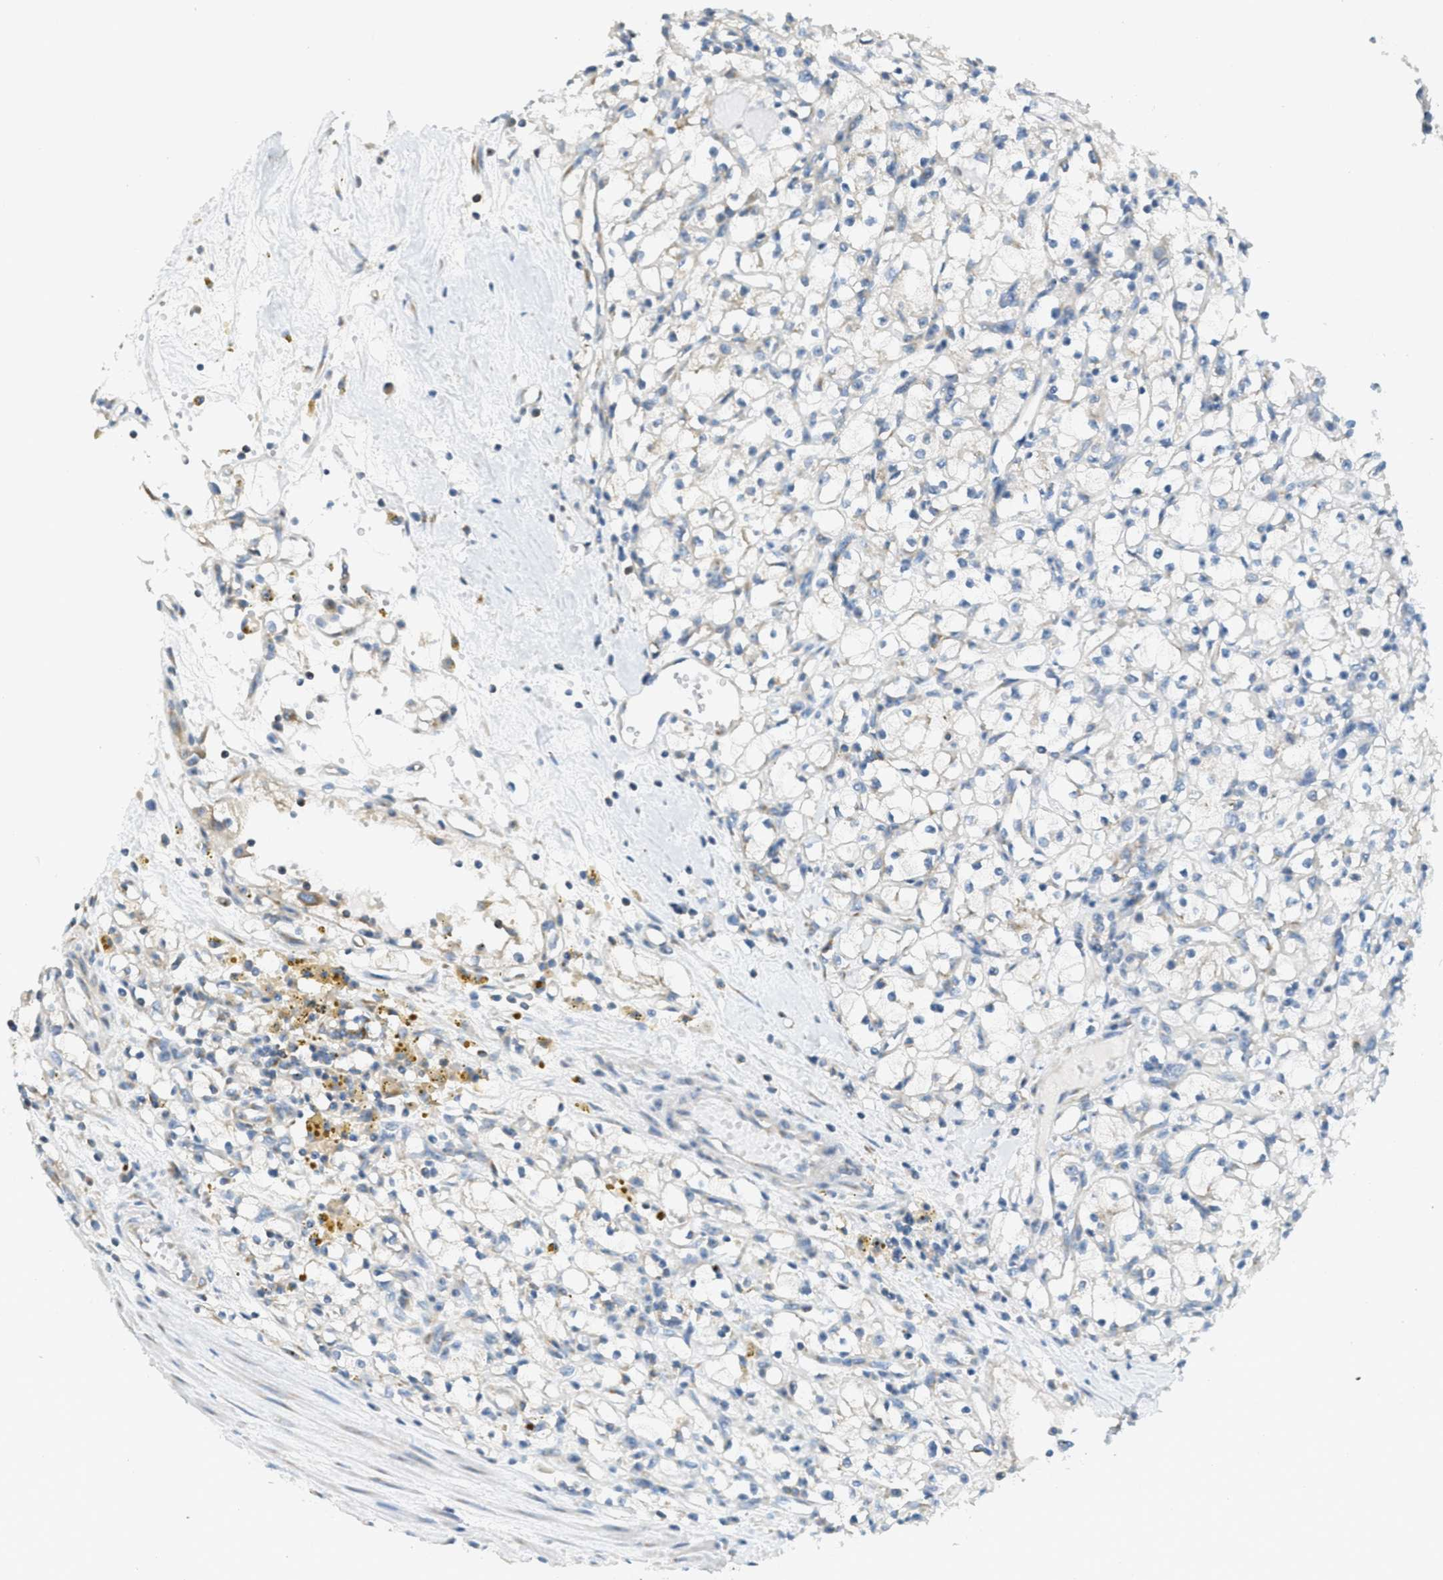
{"staining": {"intensity": "negative", "quantity": "none", "location": "none"}, "tissue": "renal cancer", "cell_type": "Tumor cells", "image_type": "cancer", "snomed": [{"axis": "morphology", "description": "Adenocarcinoma, NOS"}, {"axis": "topography", "description": "Kidney"}], "caption": "Immunohistochemistry photomicrograph of neoplastic tissue: human renal adenocarcinoma stained with DAB demonstrates no significant protein expression in tumor cells. (DAB (3,3'-diaminobenzidine) immunohistochemistry, high magnification).", "gene": "ABCF1", "patient": {"sex": "male", "age": 56}}